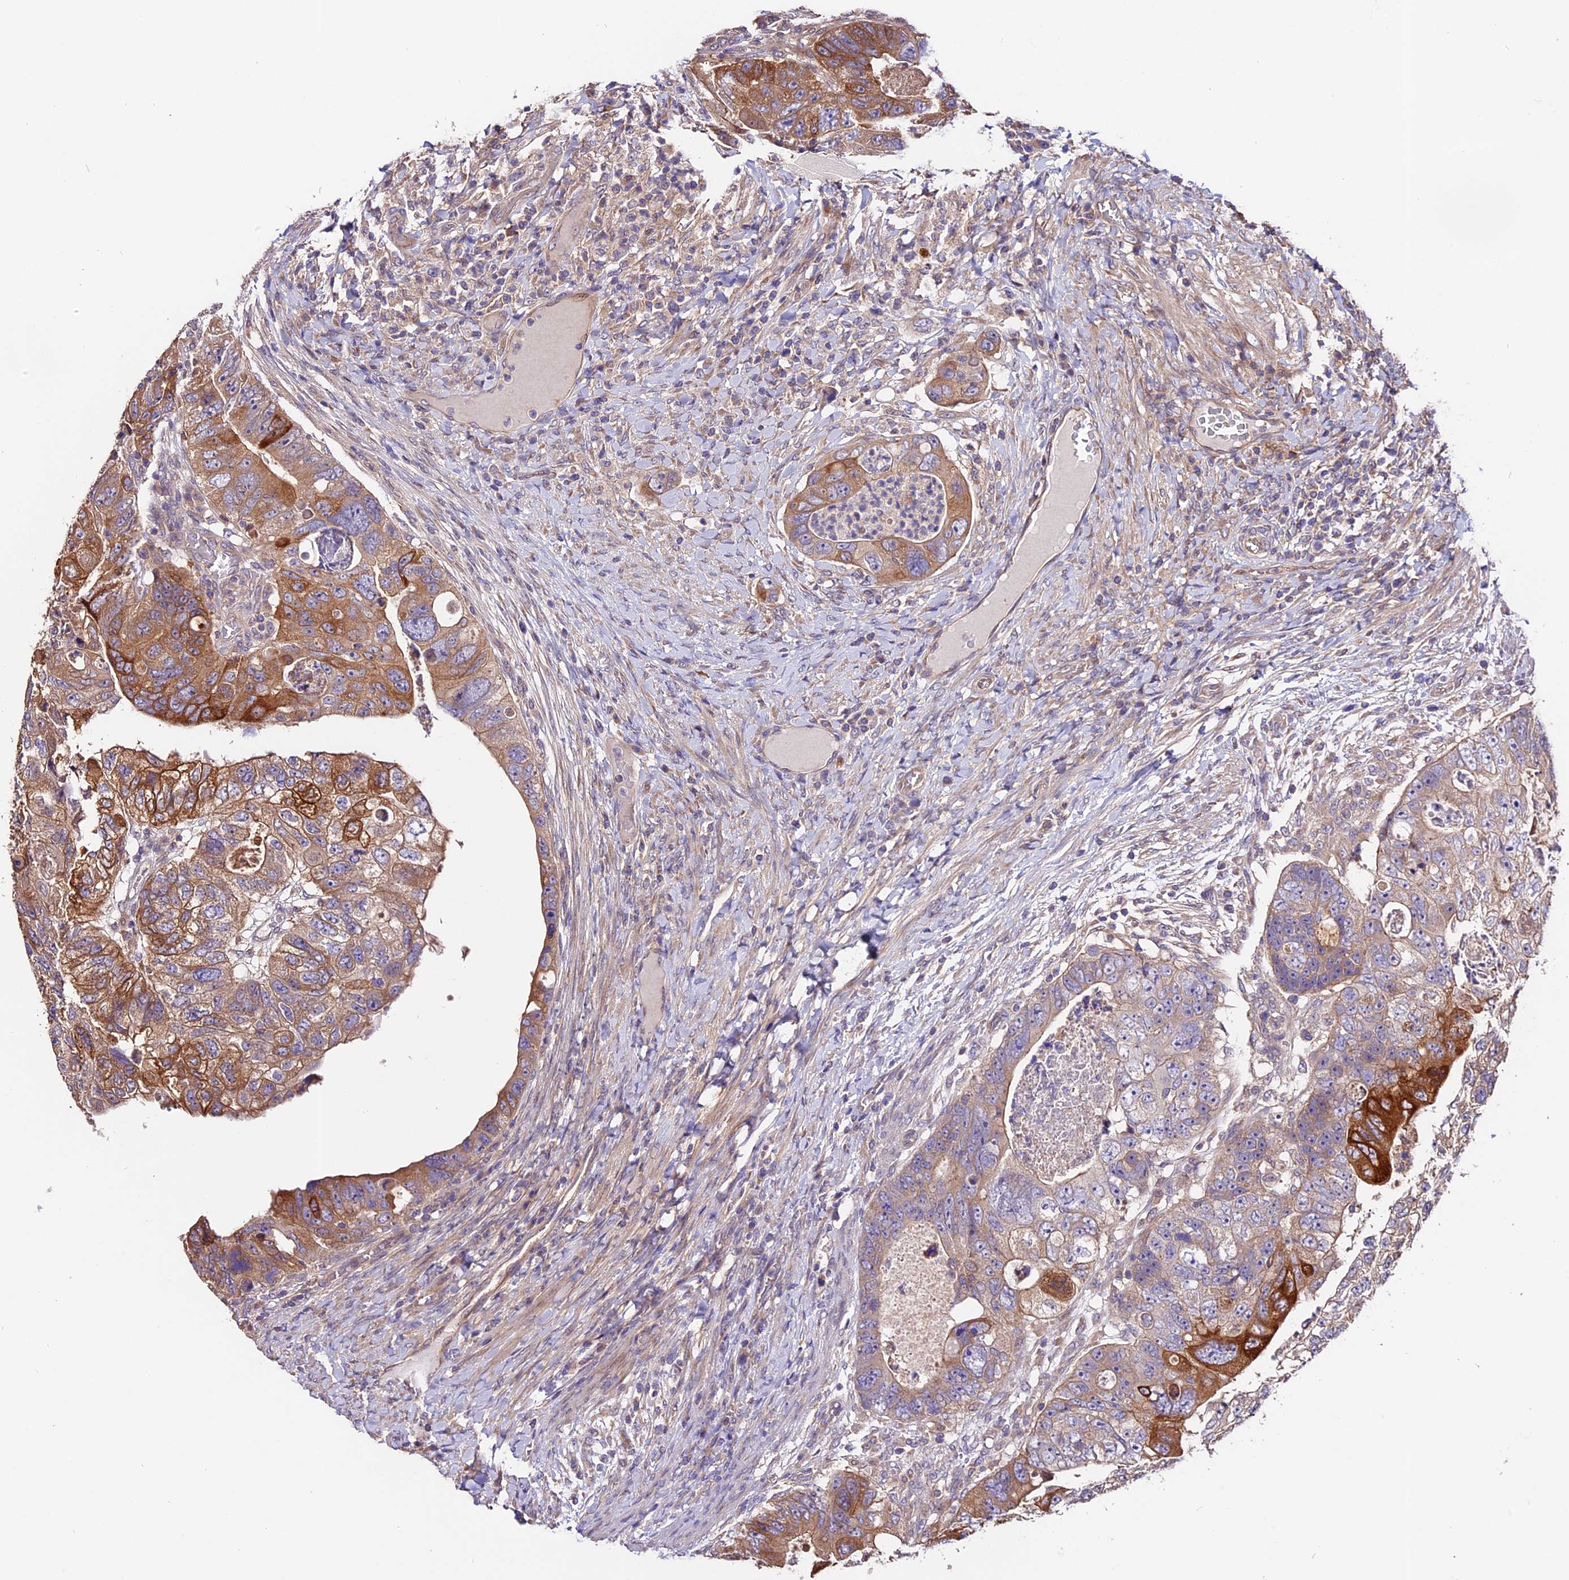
{"staining": {"intensity": "moderate", "quantity": "25%-75%", "location": "cytoplasmic/membranous"}, "tissue": "colorectal cancer", "cell_type": "Tumor cells", "image_type": "cancer", "snomed": [{"axis": "morphology", "description": "Adenocarcinoma, NOS"}, {"axis": "topography", "description": "Rectum"}], "caption": "Adenocarcinoma (colorectal) stained for a protein (brown) reveals moderate cytoplasmic/membranous positive staining in approximately 25%-75% of tumor cells.", "gene": "CES3", "patient": {"sex": "male", "age": 59}}